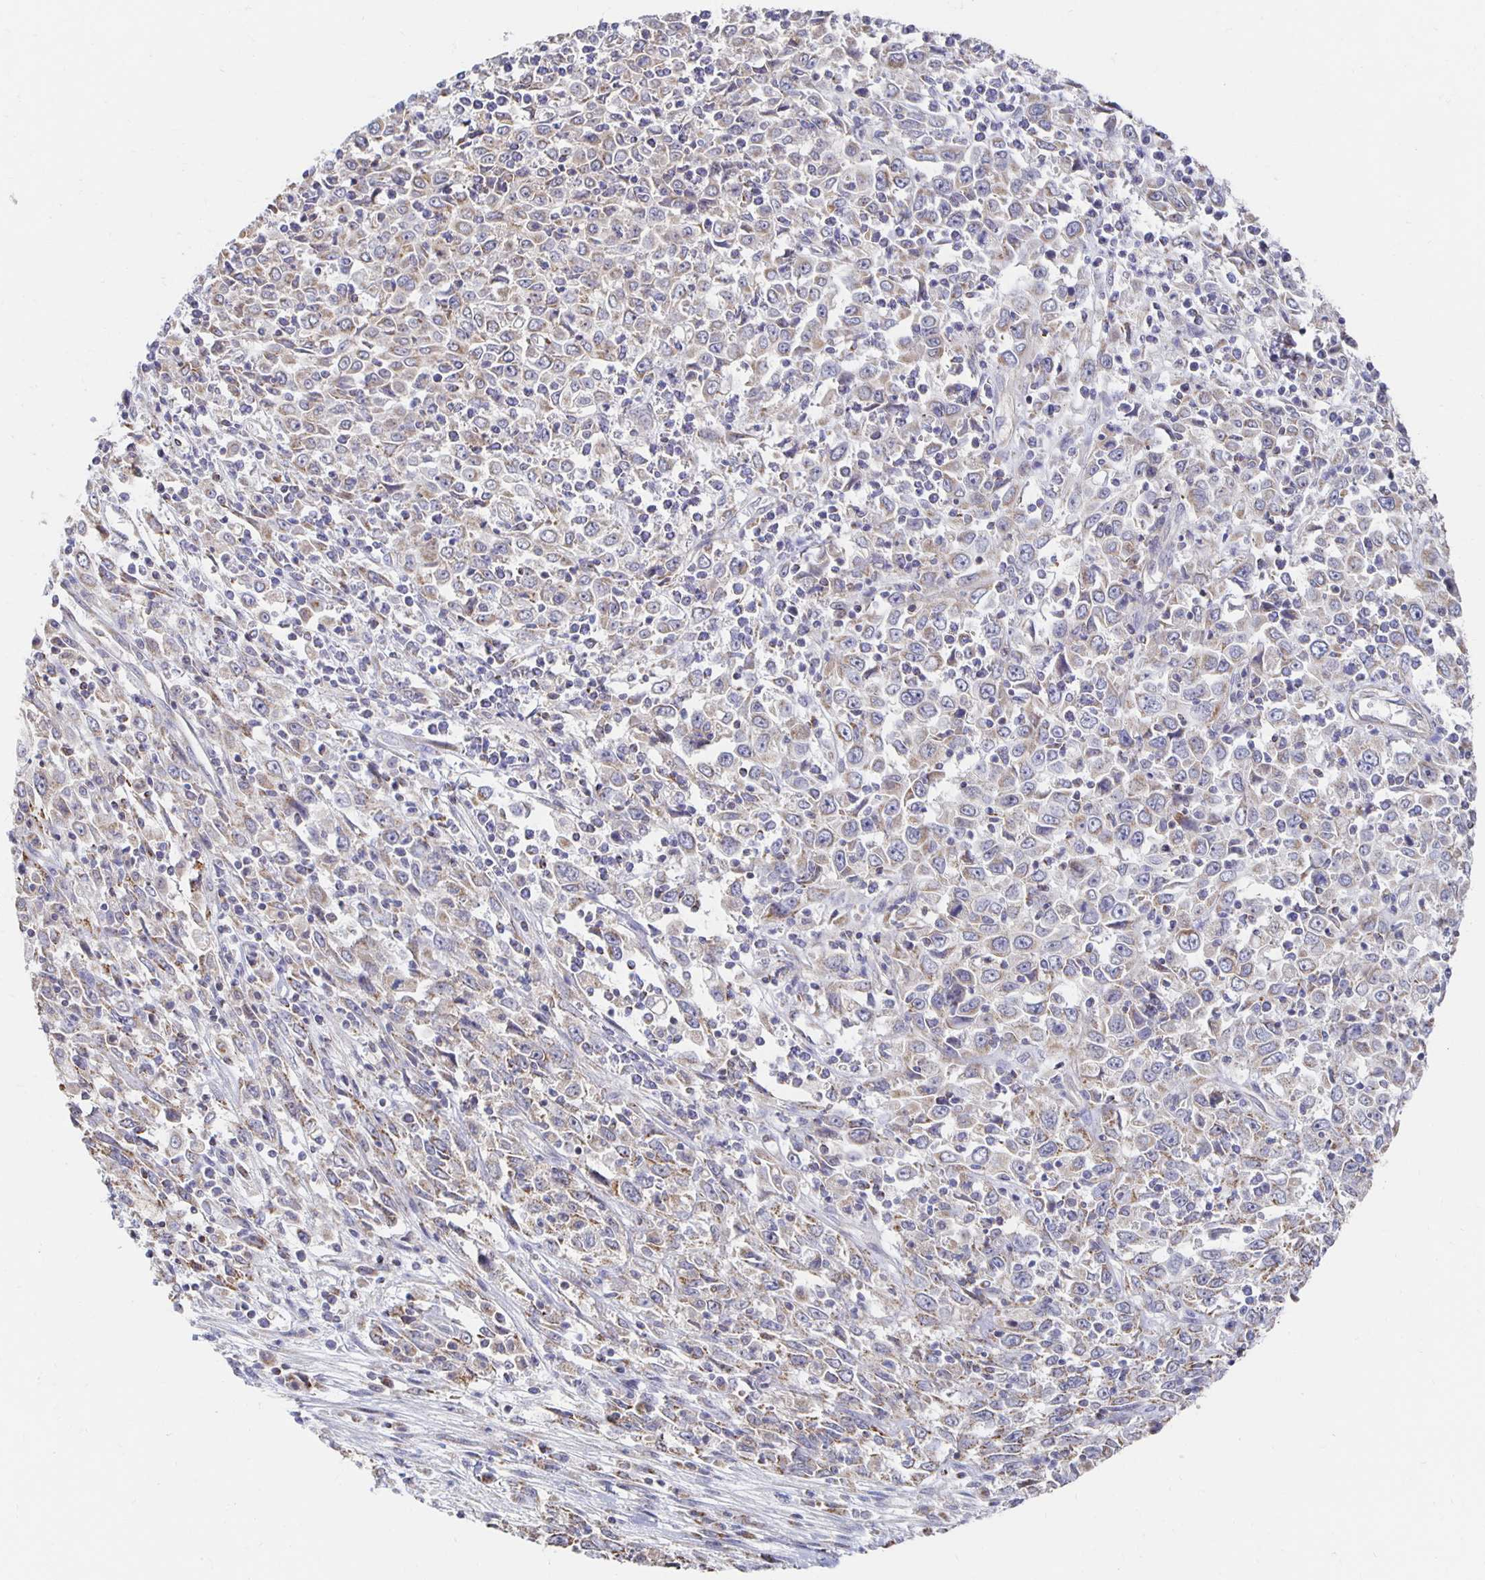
{"staining": {"intensity": "weak", "quantity": "<25%", "location": "cytoplasmic/membranous"}, "tissue": "cervical cancer", "cell_type": "Tumor cells", "image_type": "cancer", "snomed": [{"axis": "morphology", "description": "Adenocarcinoma, NOS"}, {"axis": "topography", "description": "Cervix"}], "caption": "A high-resolution photomicrograph shows IHC staining of cervical cancer, which shows no significant staining in tumor cells.", "gene": "NKX2-8", "patient": {"sex": "female", "age": 40}}